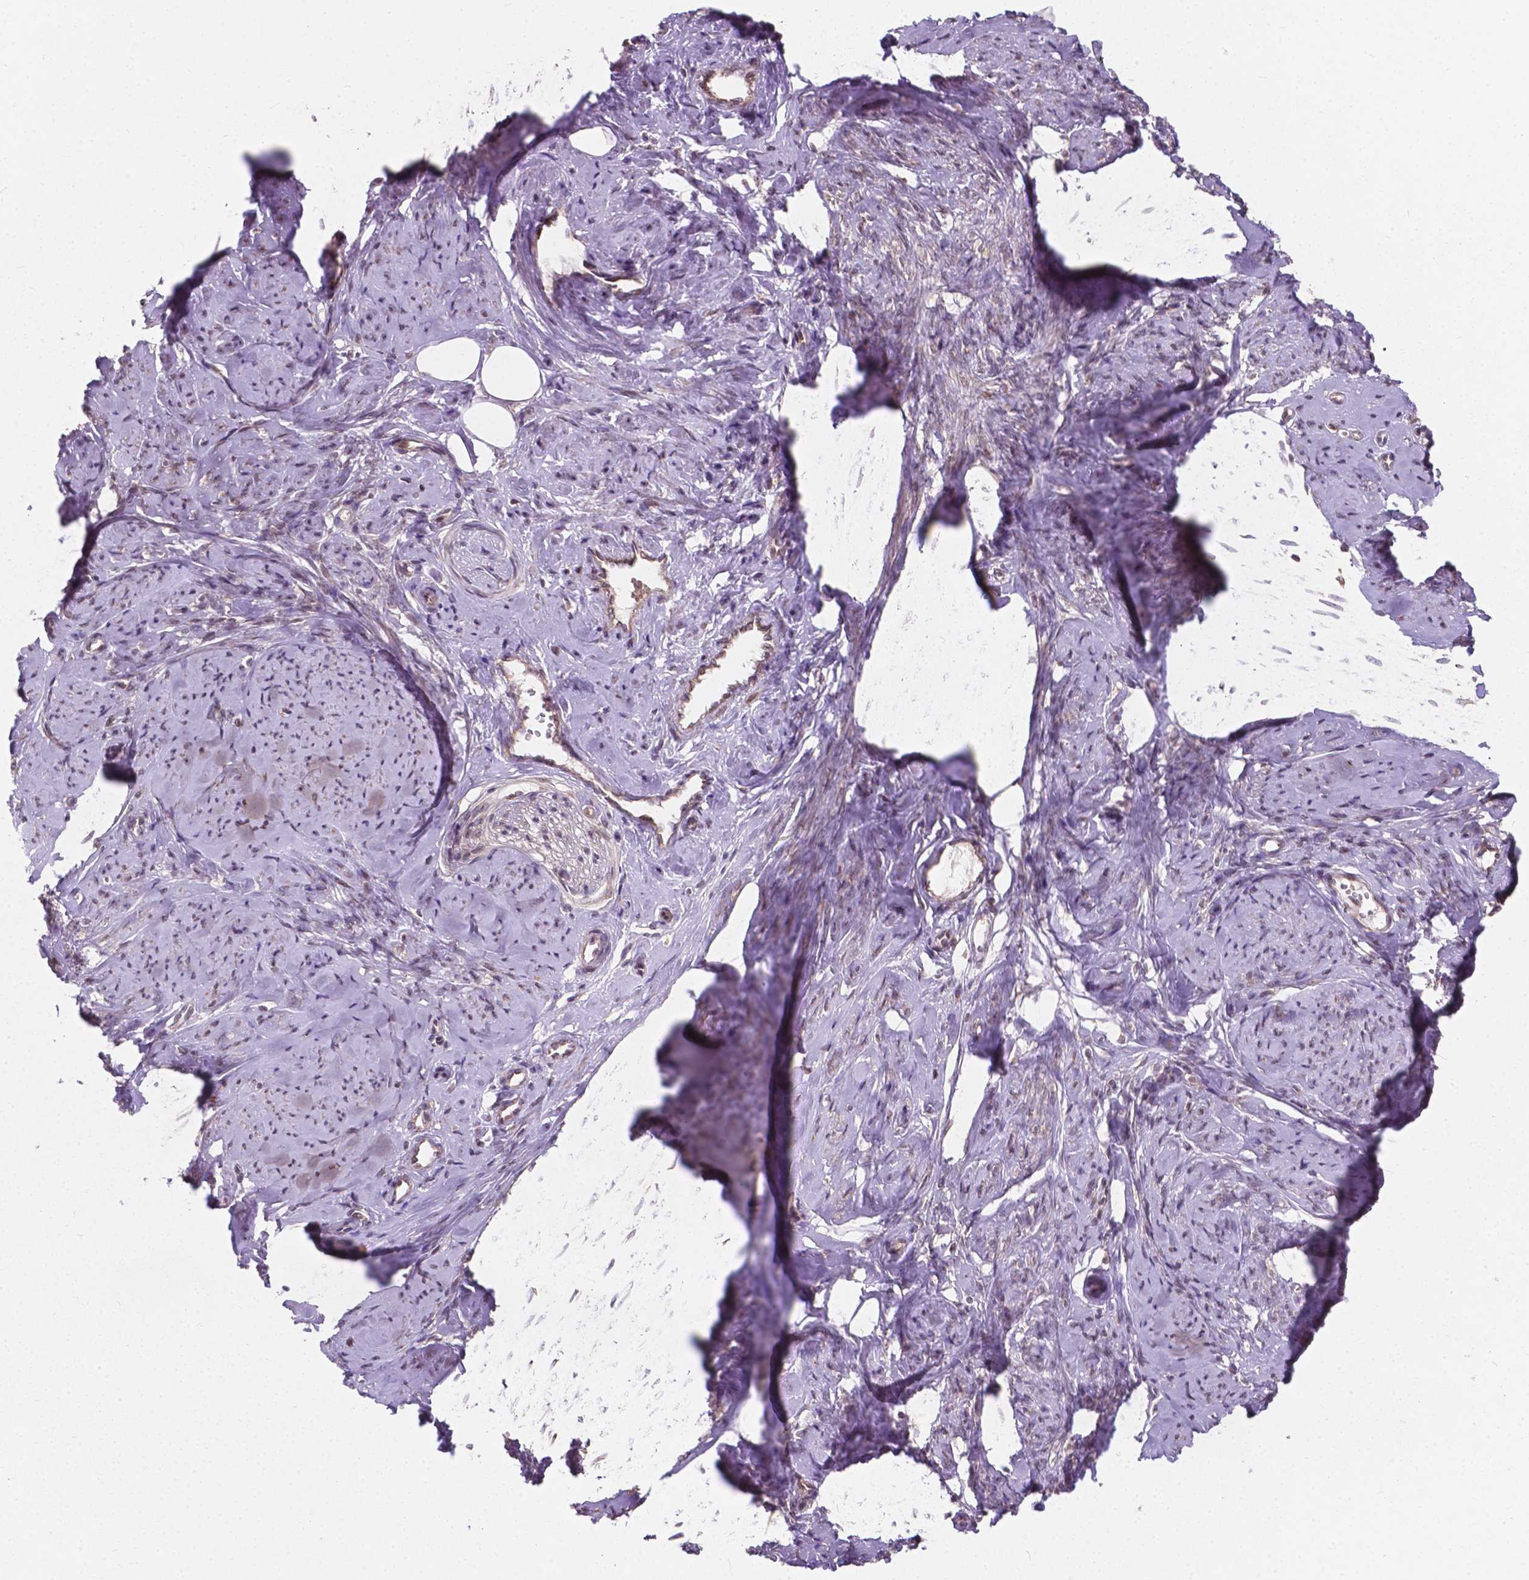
{"staining": {"intensity": "moderate", "quantity": "25%-75%", "location": "cytoplasmic/membranous,nuclear"}, "tissue": "smooth muscle", "cell_type": "Smooth muscle cells", "image_type": "normal", "snomed": [{"axis": "morphology", "description": "Normal tissue, NOS"}, {"axis": "topography", "description": "Smooth muscle"}], "caption": "Smooth muscle stained with immunohistochemistry (IHC) displays moderate cytoplasmic/membranous,nuclear expression in approximately 25%-75% of smooth muscle cells.", "gene": "MRPL33", "patient": {"sex": "female", "age": 48}}